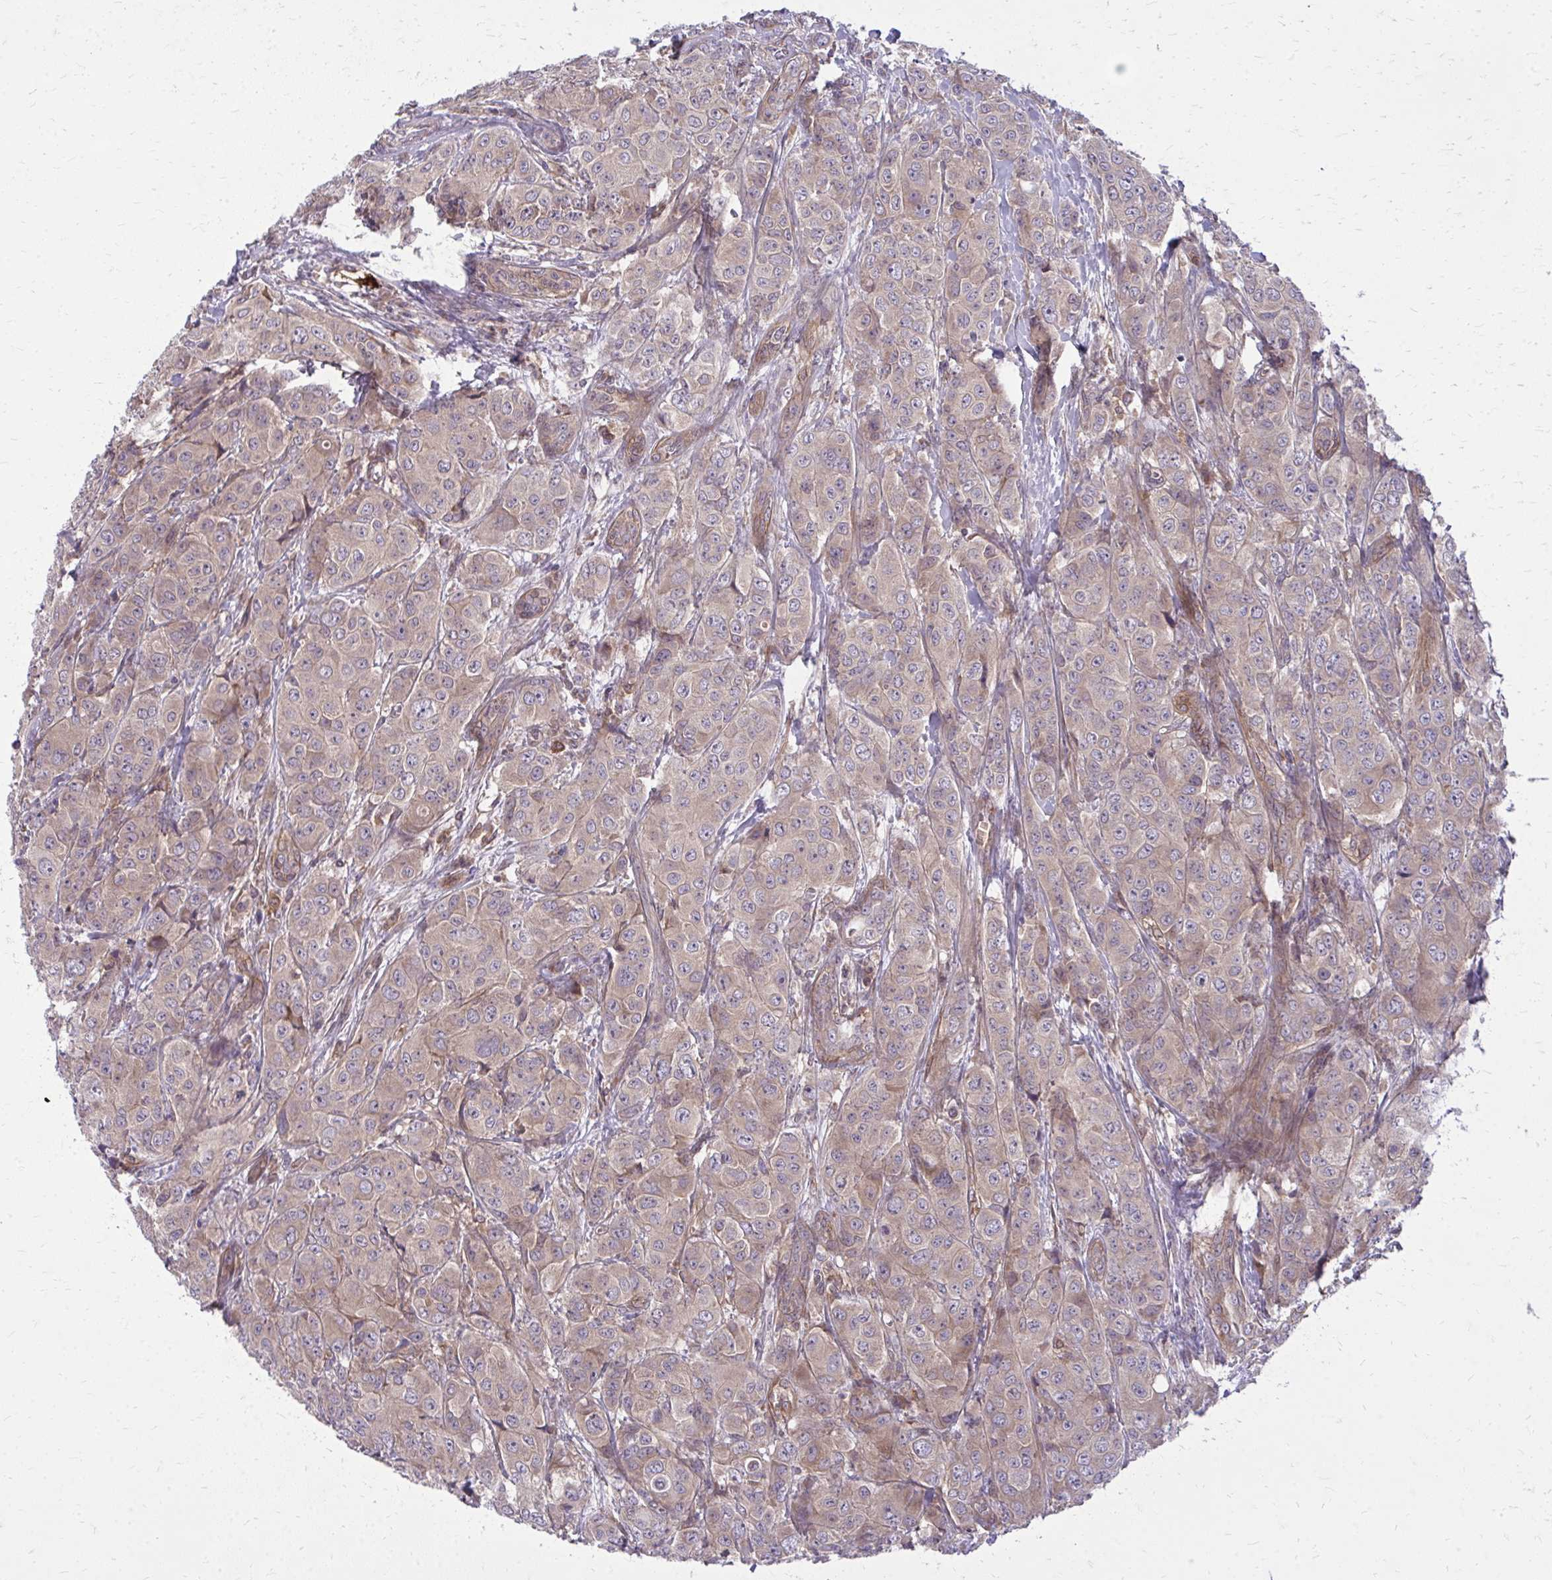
{"staining": {"intensity": "weak", "quantity": ">75%", "location": "cytoplasmic/membranous"}, "tissue": "breast cancer", "cell_type": "Tumor cells", "image_type": "cancer", "snomed": [{"axis": "morphology", "description": "Duct carcinoma"}, {"axis": "topography", "description": "Breast"}], "caption": "An image of human invasive ductal carcinoma (breast) stained for a protein shows weak cytoplasmic/membranous brown staining in tumor cells.", "gene": "OXNAD1", "patient": {"sex": "female", "age": 43}}